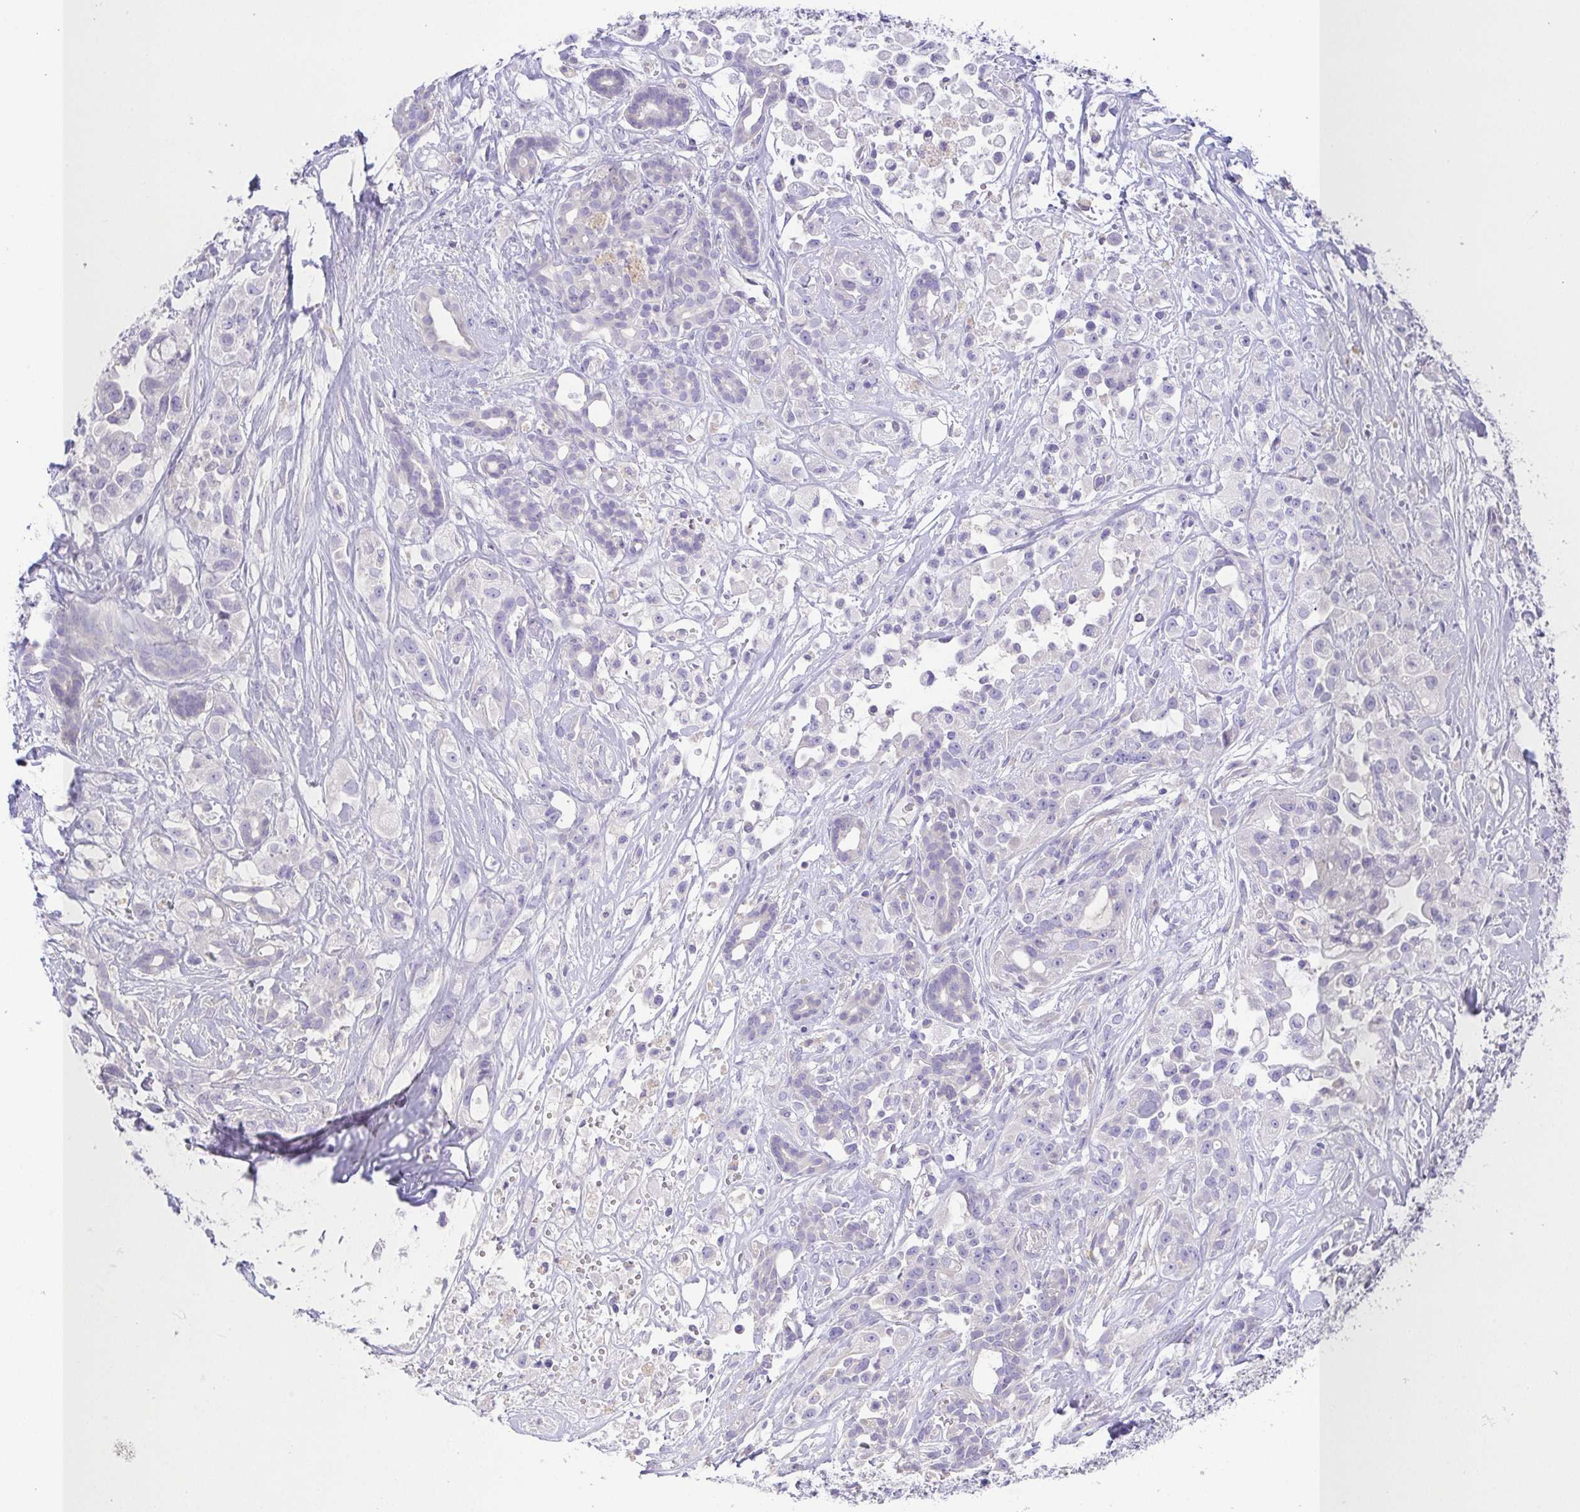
{"staining": {"intensity": "negative", "quantity": "none", "location": "none"}, "tissue": "pancreatic cancer", "cell_type": "Tumor cells", "image_type": "cancer", "snomed": [{"axis": "morphology", "description": "Adenocarcinoma, NOS"}, {"axis": "topography", "description": "Pancreas"}], "caption": "Immunohistochemistry (IHC) image of human pancreatic cancer (adenocarcinoma) stained for a protein (brown), which shows no positivity in tumor cells.", "gene": "PKDREJ", "patient": {"sex": "male", "age": 44}}